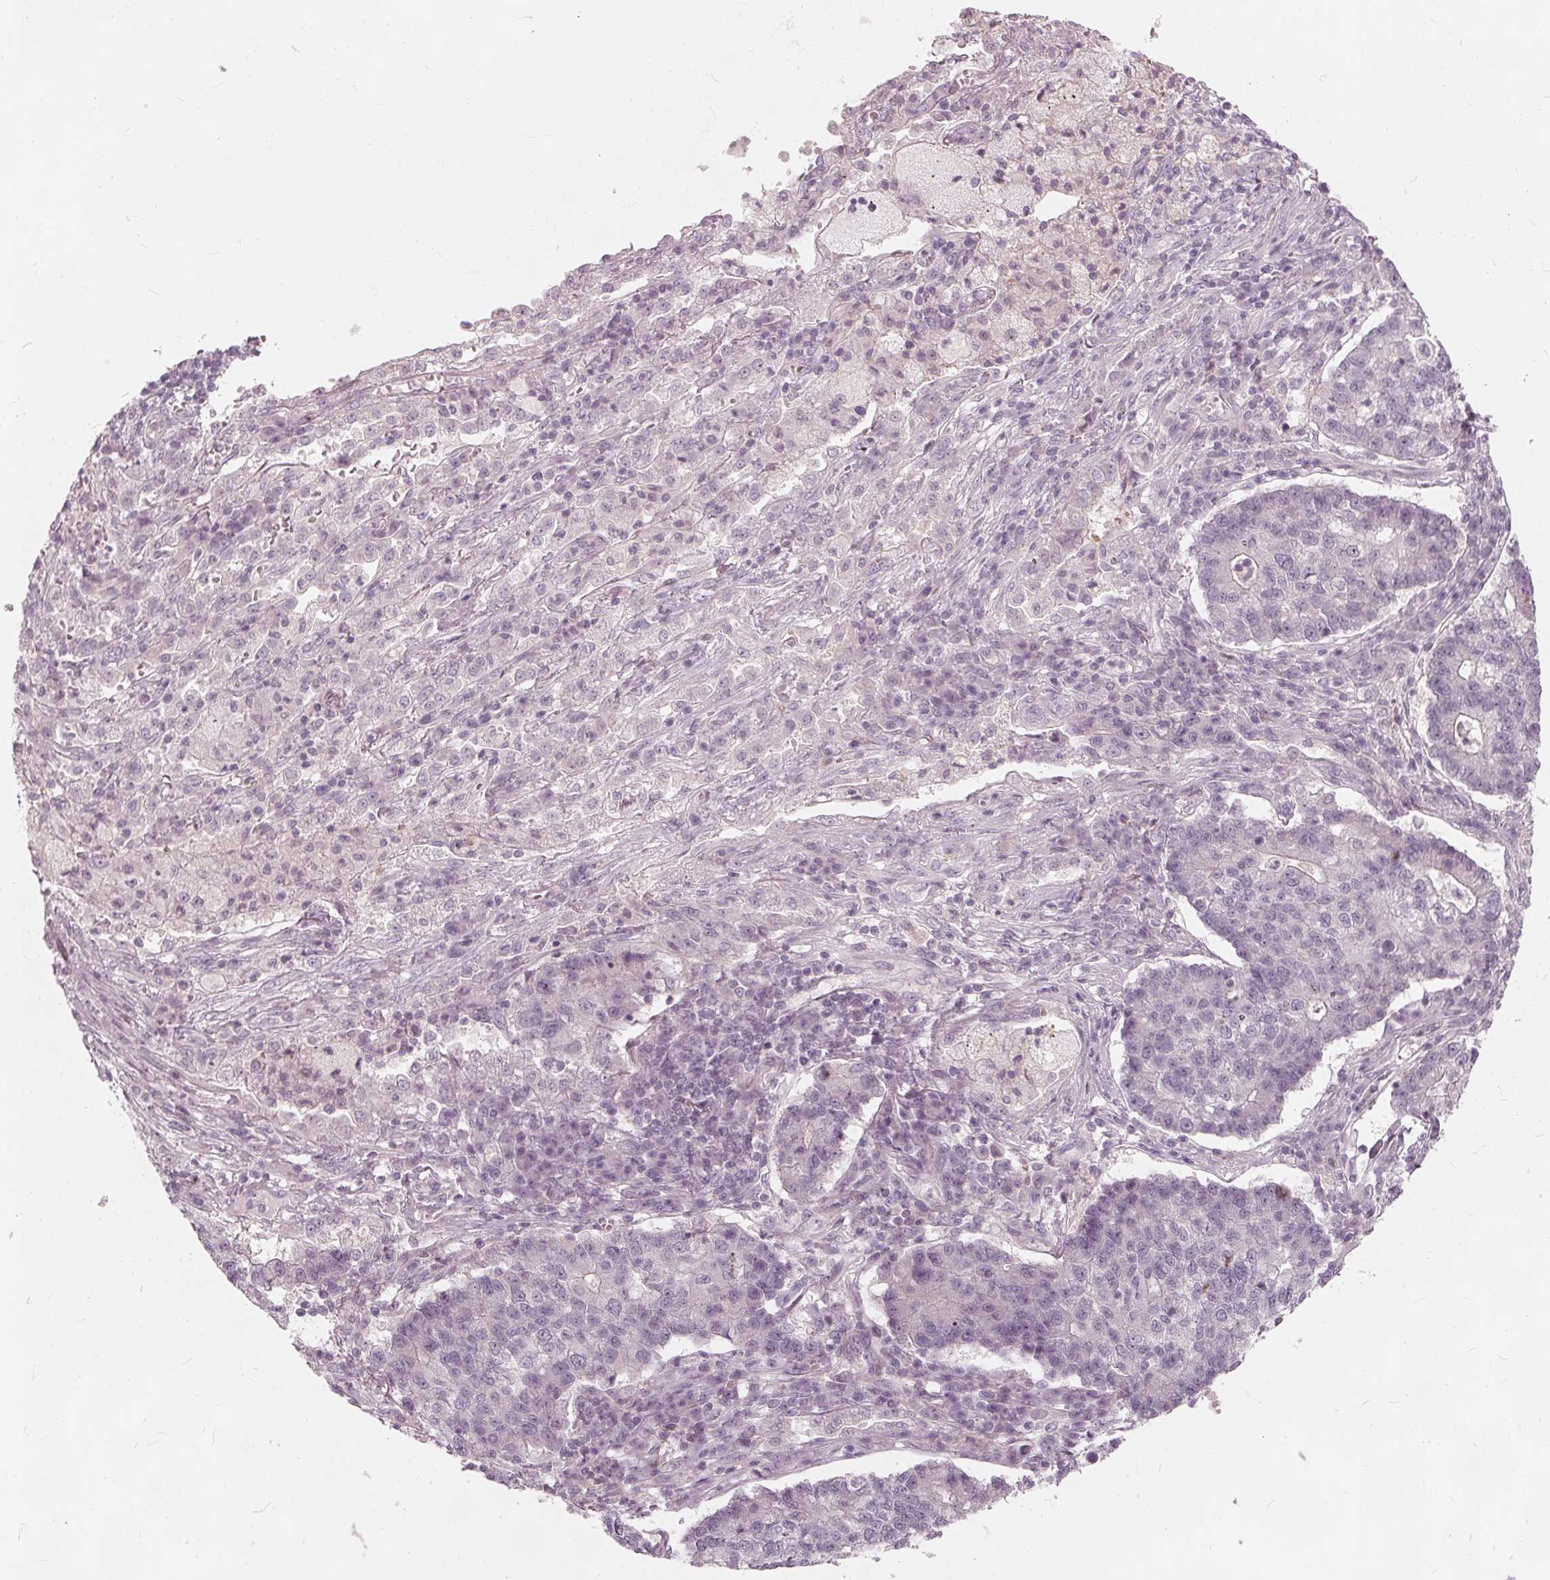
{"staining": {"intensity": "negative", "quantity": "none", "location": "none"}, "tissue": "lung cancer", "cell_type": "Tumor cells", "image_type": "cancer", "snomed": [{"axis": "morphology", "description": "Adenocarcinoma, NOS"}, {"axis": "topography", "description": "Lung"}], "caption": "Tumor cells show no significant staining in lung adenocarcinoma.", "gene": "SAT2", "patient": {"sex": "male", "age": 57}}